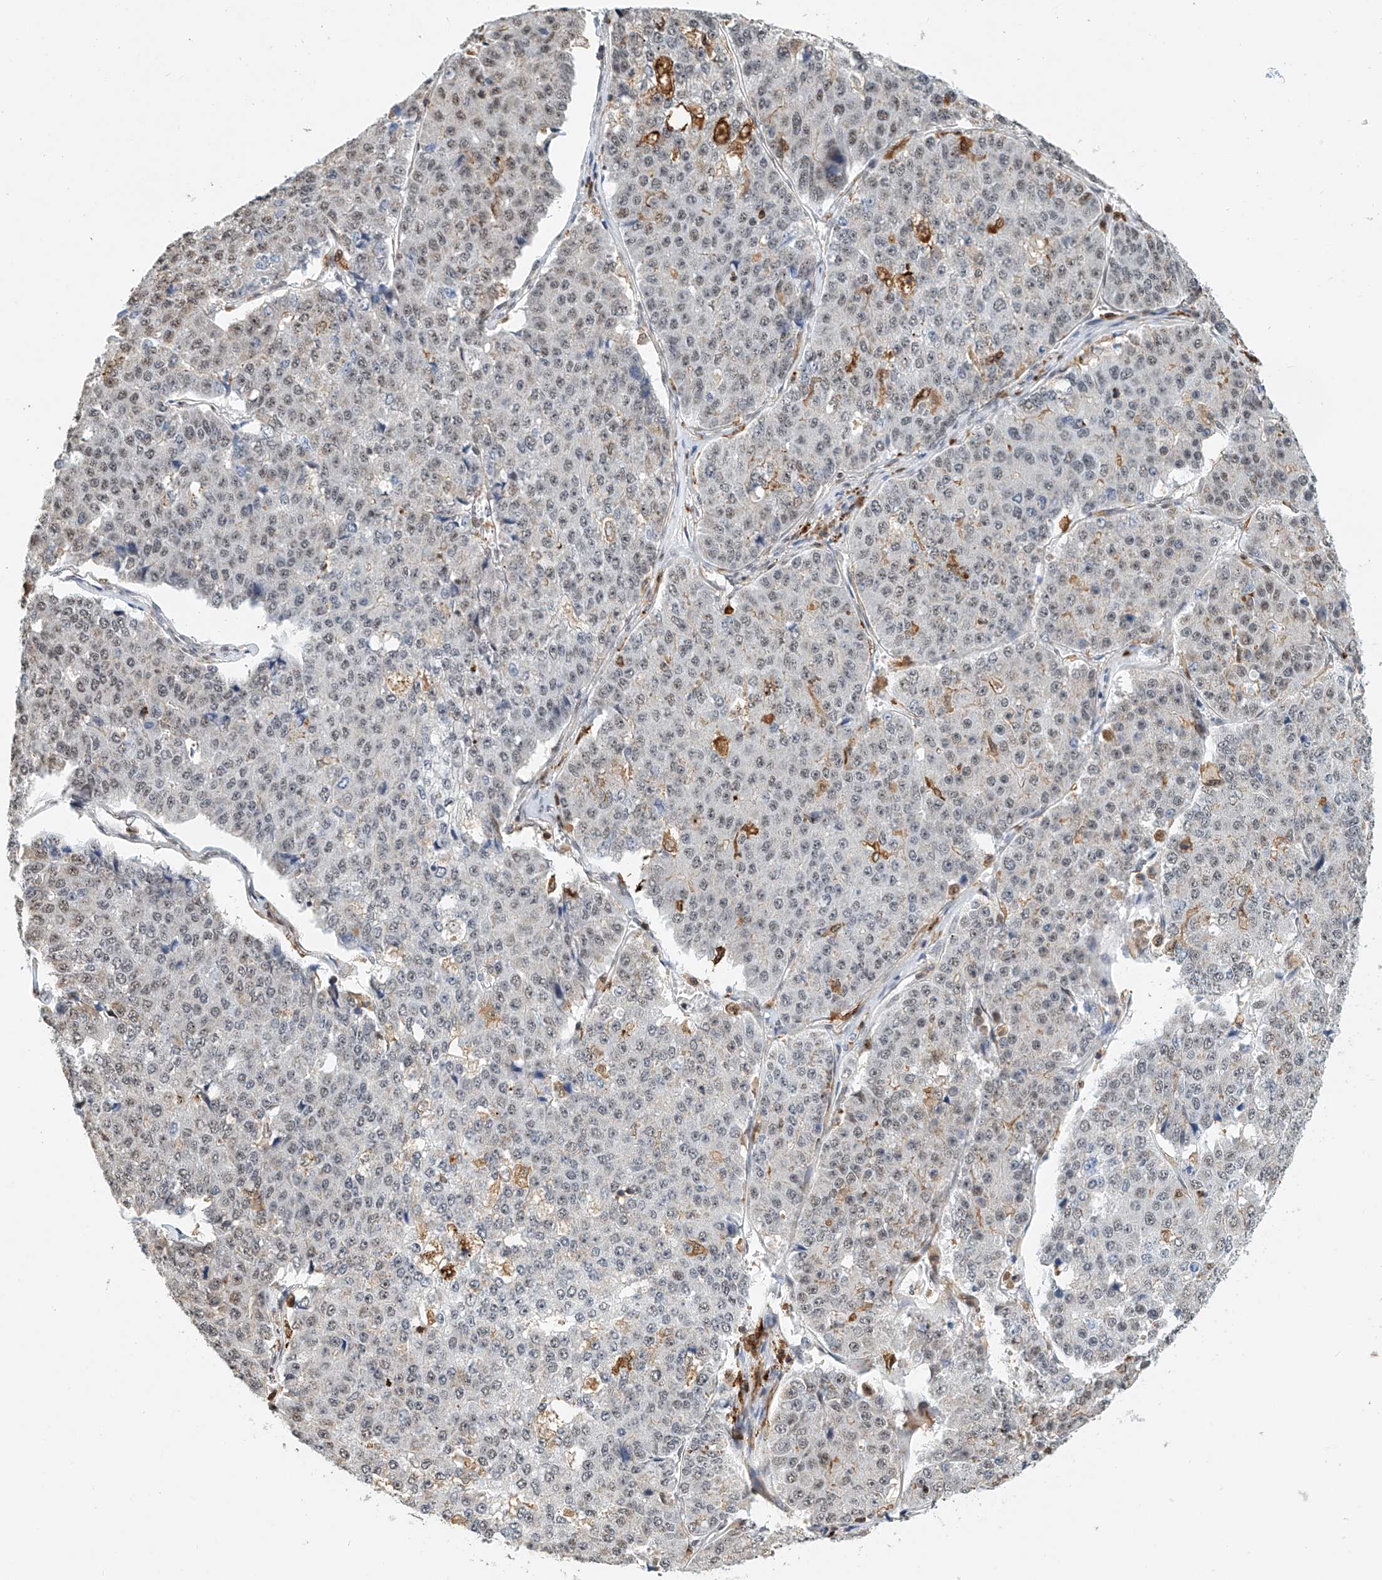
{"staining": {"intensity": "weak", "quantity": "<25%", "location": "nuclear"}, "tissue": "pancreatic cancer", "cell_type": "Tumor cells", "image_type": "cancer", "snomed": [{"axis": "morphology", "description": "Adenocarcinoma, NOS"}, {"axis": "topography", "description": "Pancreas"}], "caption": "Immunohistochemistry histopathology image of pancreatic adenocarcinoma stained for a protein (brown), which exhibits no positivity in tumor cells.", "gene": "MICAL1", "patient": {"sex": "male", "age": 50}}